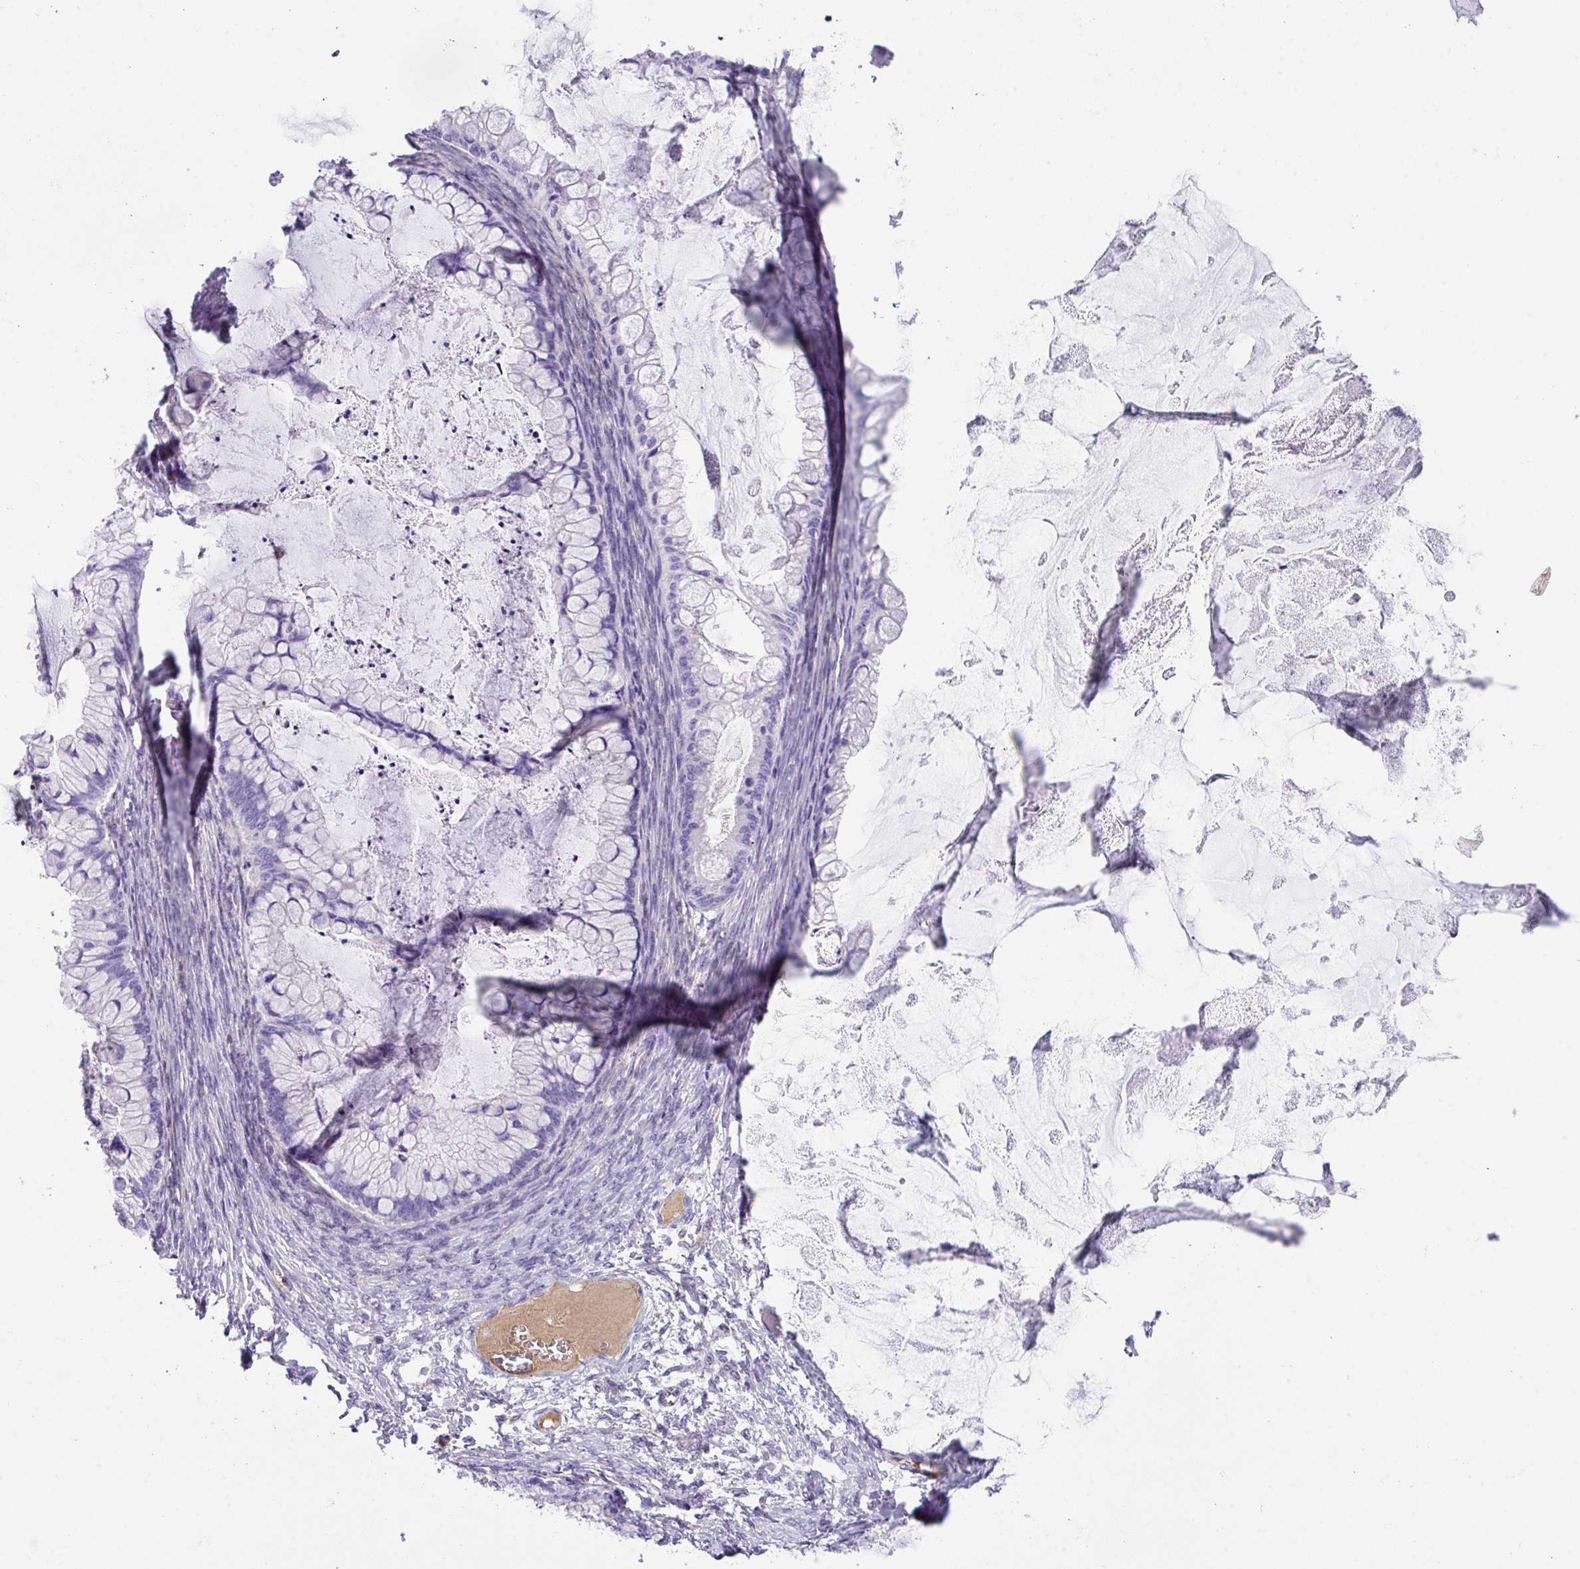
{"staining": {"intensity": "negative", "quantity": "none", "location": "none"}, "tissue": "ovarian cancer", "cell_type": "Tumor cells", "image_type": "cancer", "snomed": [{"axis": "morphology", "description": "Cystadenocarcinoma, mucinous, NOS"}, {"axis": "topography", "description": "Ovary"}], "caption": "Immunohistochemistry image of human ovarian cancer stained for a protein (brown), which demonstrates no expression in tumor cells.", "gene": "DNAL1", "patient": {"sex": "female", "age": 35}}